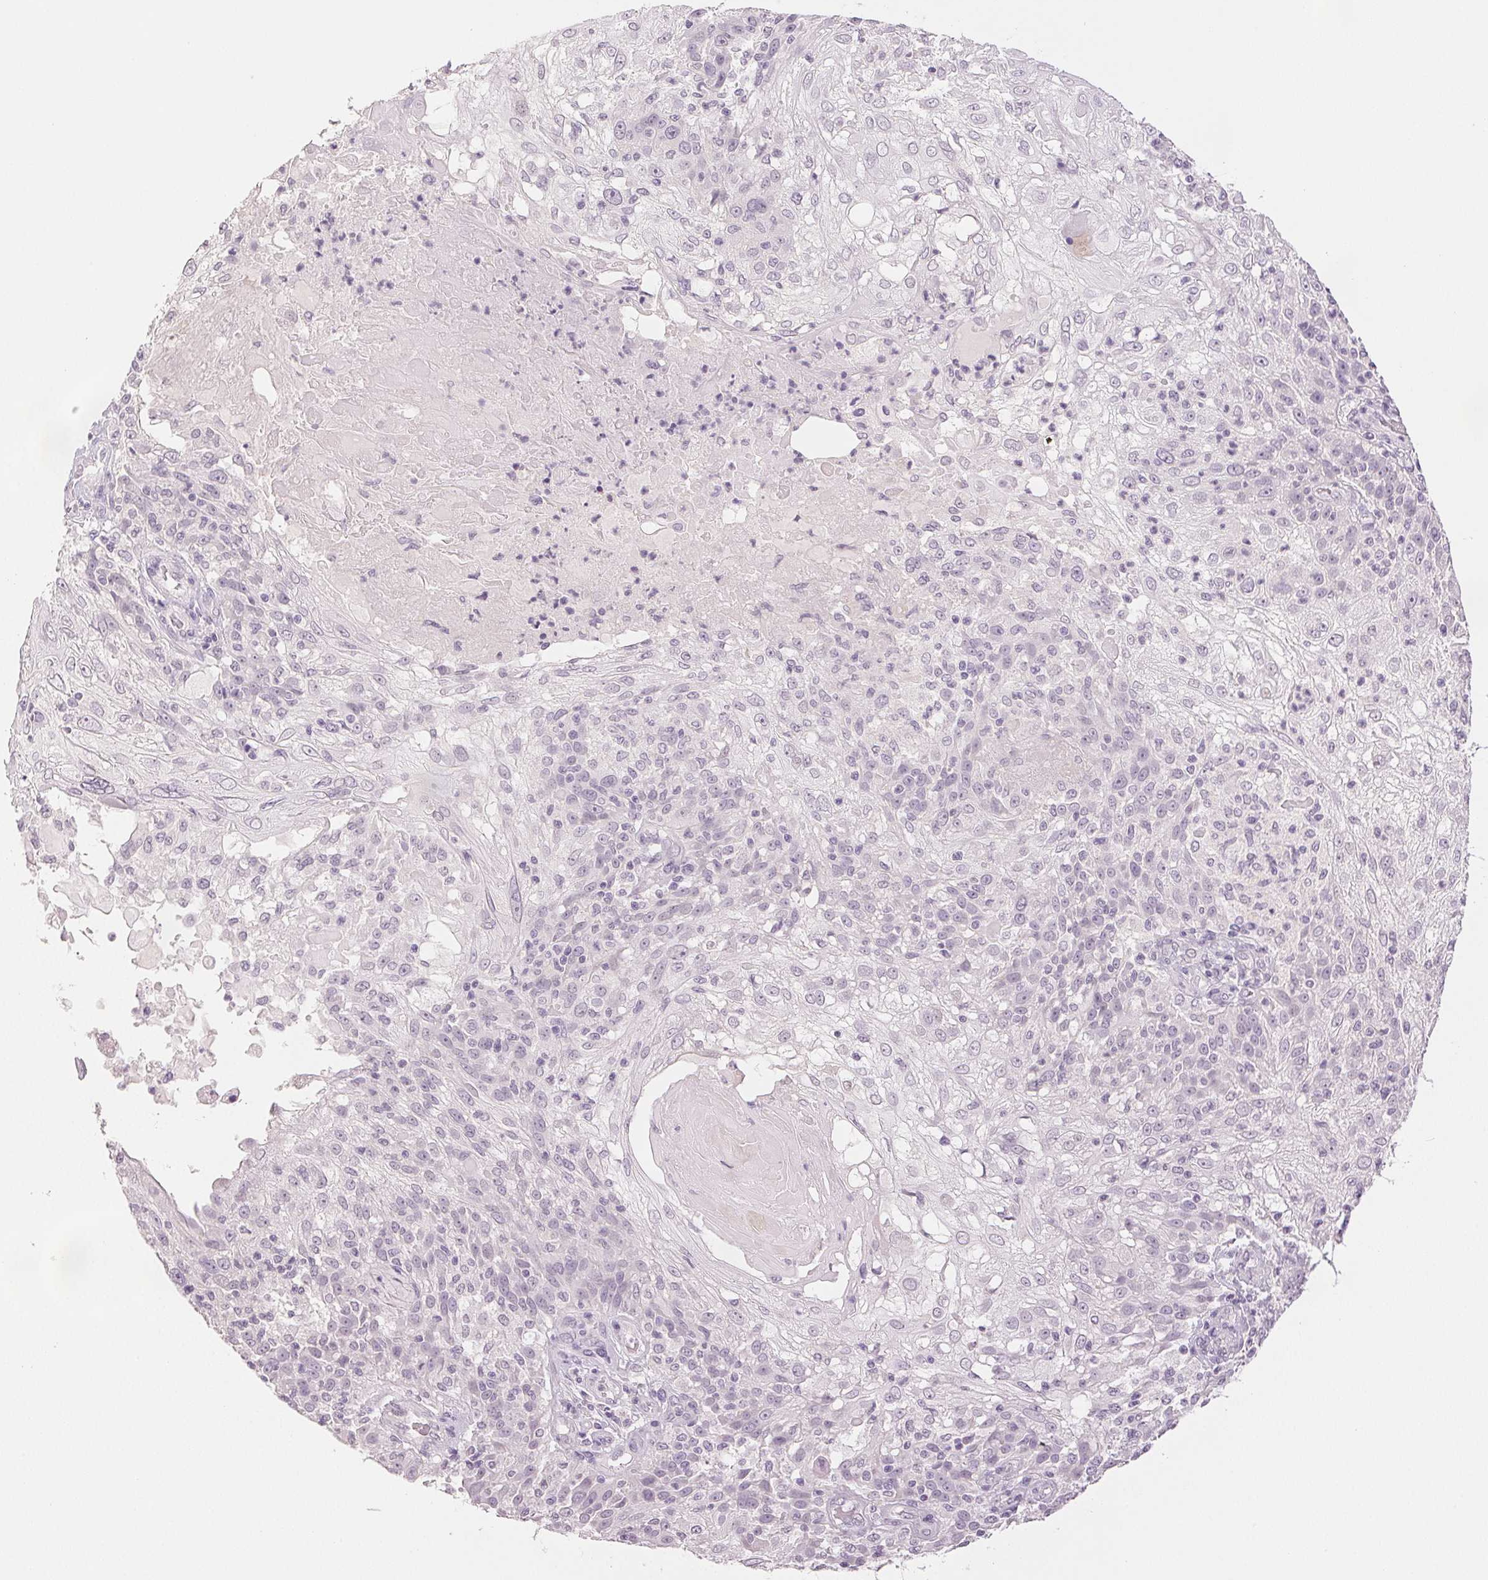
{"staining": {"intensity": "negative", "quantity": "none", "location": "none"}, "tissue": "skin cancer", "cell_type": "Tumor cells", "image_type": "cancer", "snomed": [{"axis": "morphology", "description": "Normal tissue, NOS"}, {"axis": "morphology", "description": "Squamous cell carcinoma, NOS"}, {"axis": "topography", "description": "Skin"}], "caption": "IHC of squamous cell carcinoma (skin) shows no staining in tumor cells.", "gene": "SCGN", "patient": {"sex": "female", "age": 83}}